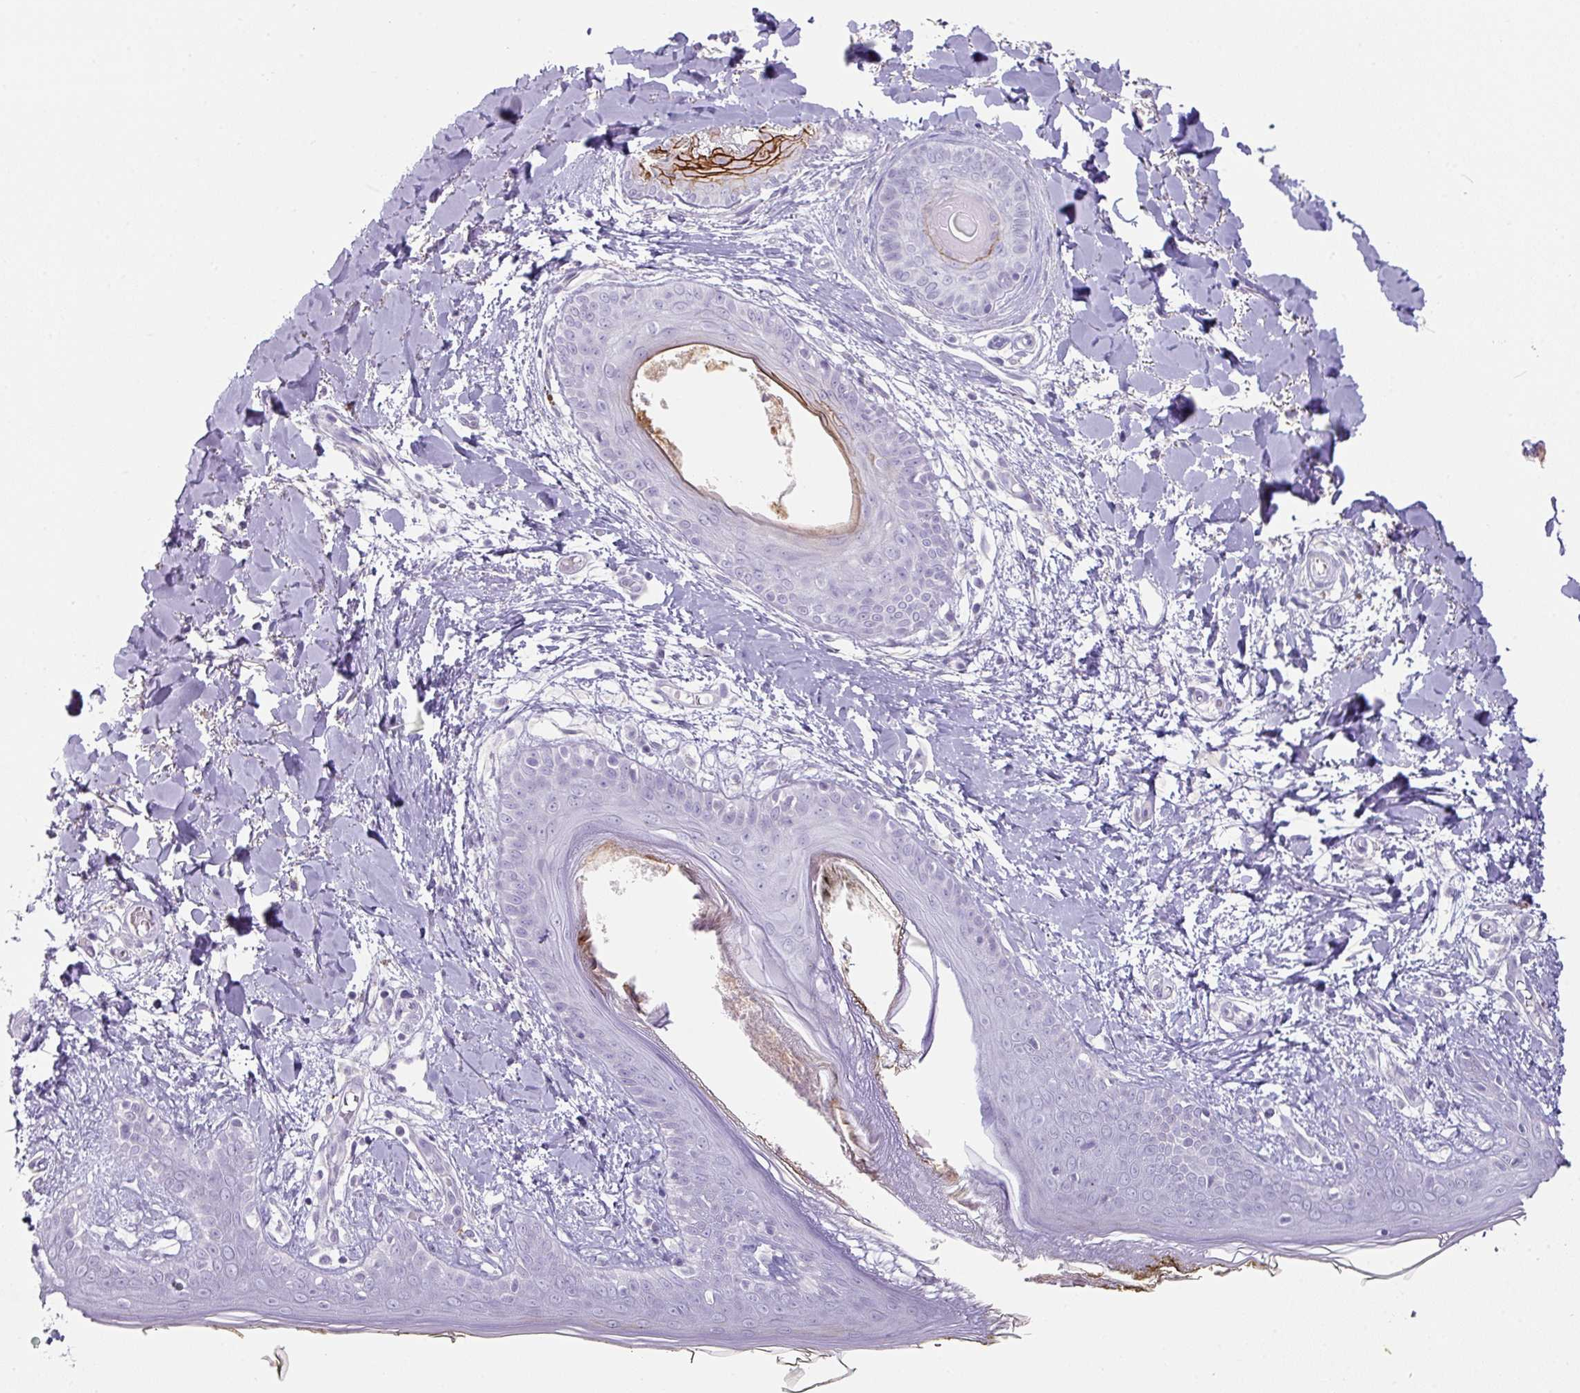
{"staining": {"intensity": "negative", "quantity": "none", "location": "none"}, "tissue": "skin", "cell_type": "Fibroblasts", "image_type": "normal", "snomed": [{"axis": "morphology", "description": "Normal tissue, NOS"}, {"axis": "topography", "description": "Skin"}], "caption": "Immunohistochemistry (IHC) histopathology image of normal skin: skin stained with DAB reveals no significant protein expression in fibroblasts. Brightfield microscopy of immunohistochemistry (IHC) stained with DAB (3,3'-diaminobenzidine) (brown) and hematoxylin (blue), captured at high magnification.", "gene": "OR52N1", "patient": {"sex": "female", "age": 34}}